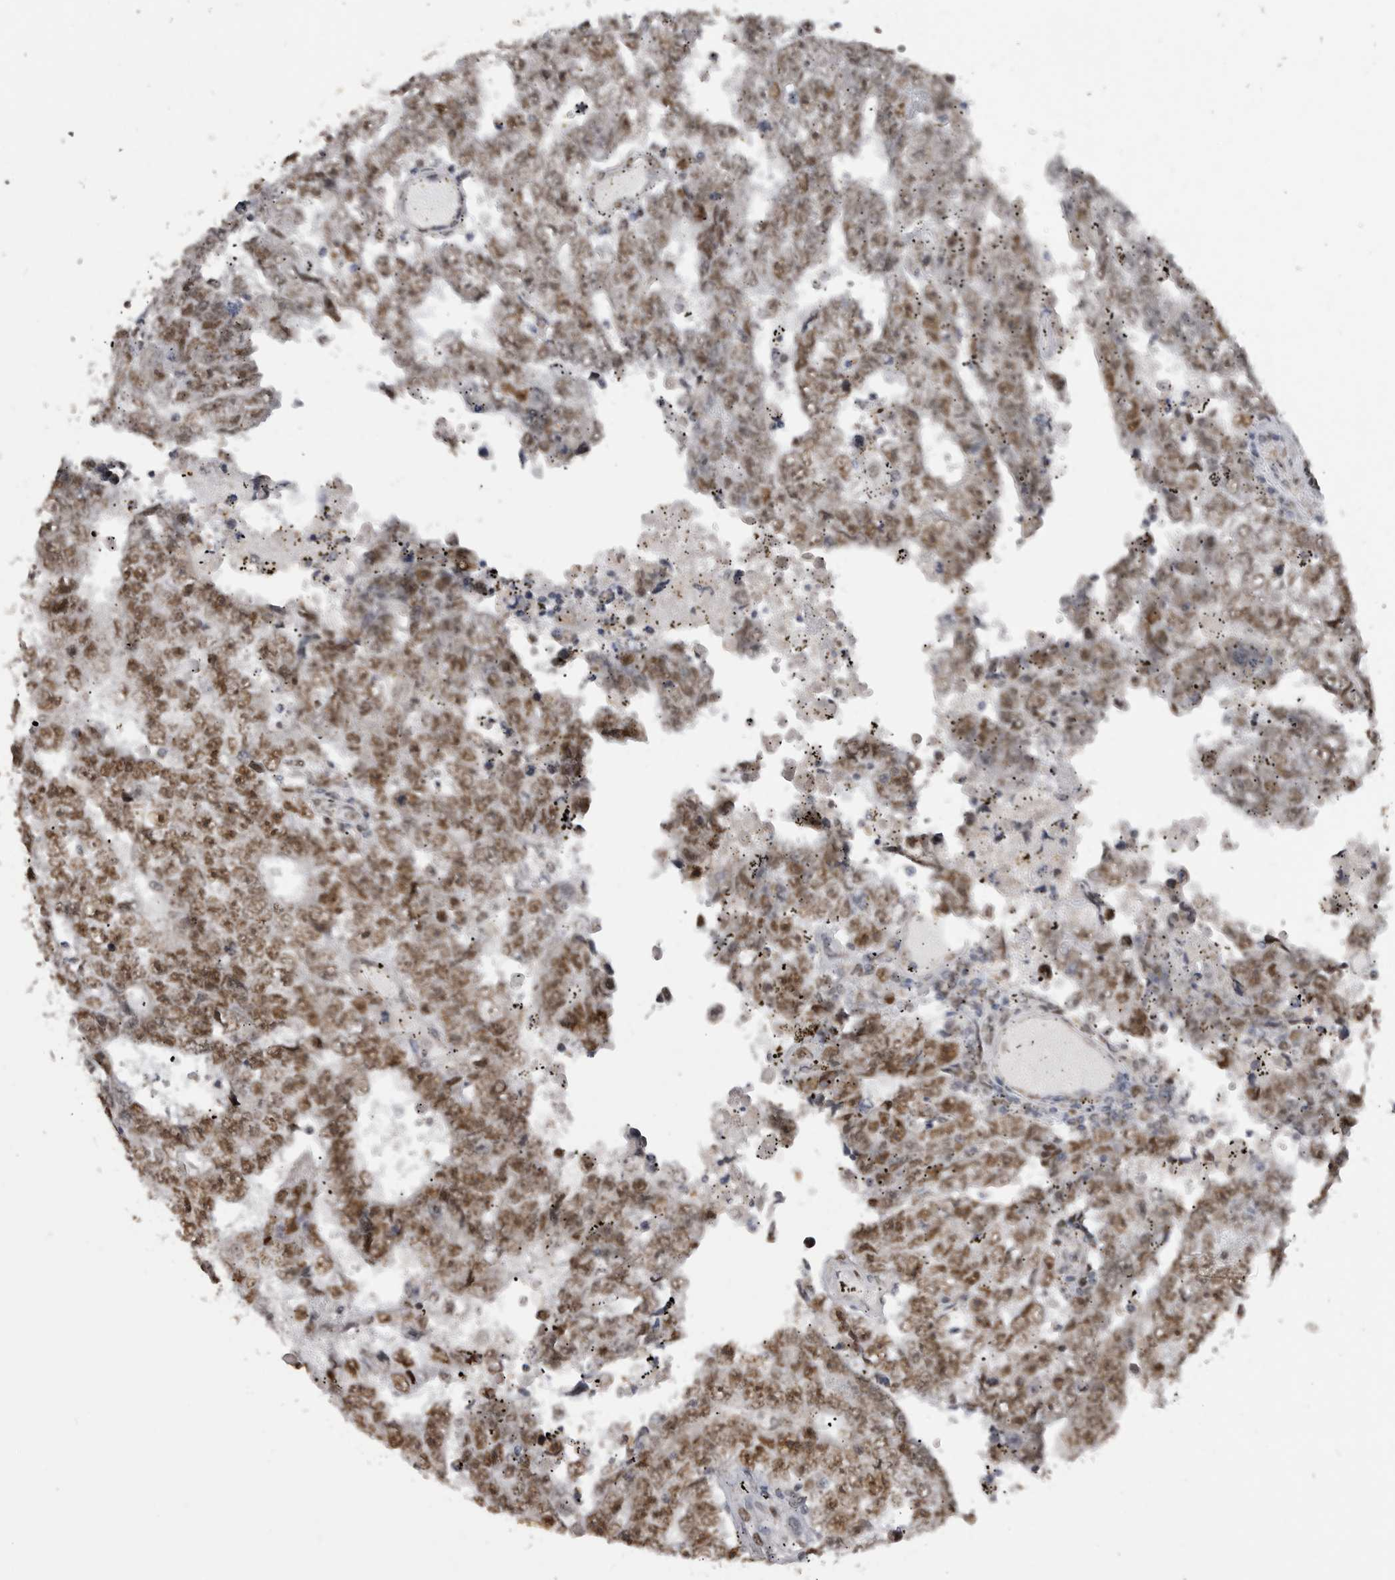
{"staining": {"intensity": "strong", "quantity": ">75%", "location": "nuclear"}, "tissue": "testis cancer", "cell_type": "Tumor cells", "image_type": "cancer", "snomed": [{"axis": "morphology", "description": "Carcinoma, Embryonal, NOS"}, {"axis": "topography", "description": "Testis"}], "caption": "Embryonal carcinoma (testis) was stained to show a protein in brown. There is high levels of strong nuclear expression in approximately >75% of tumor cells.", "gene": "SMARCC1", "patient": {"sex": "male", "age": 25}}